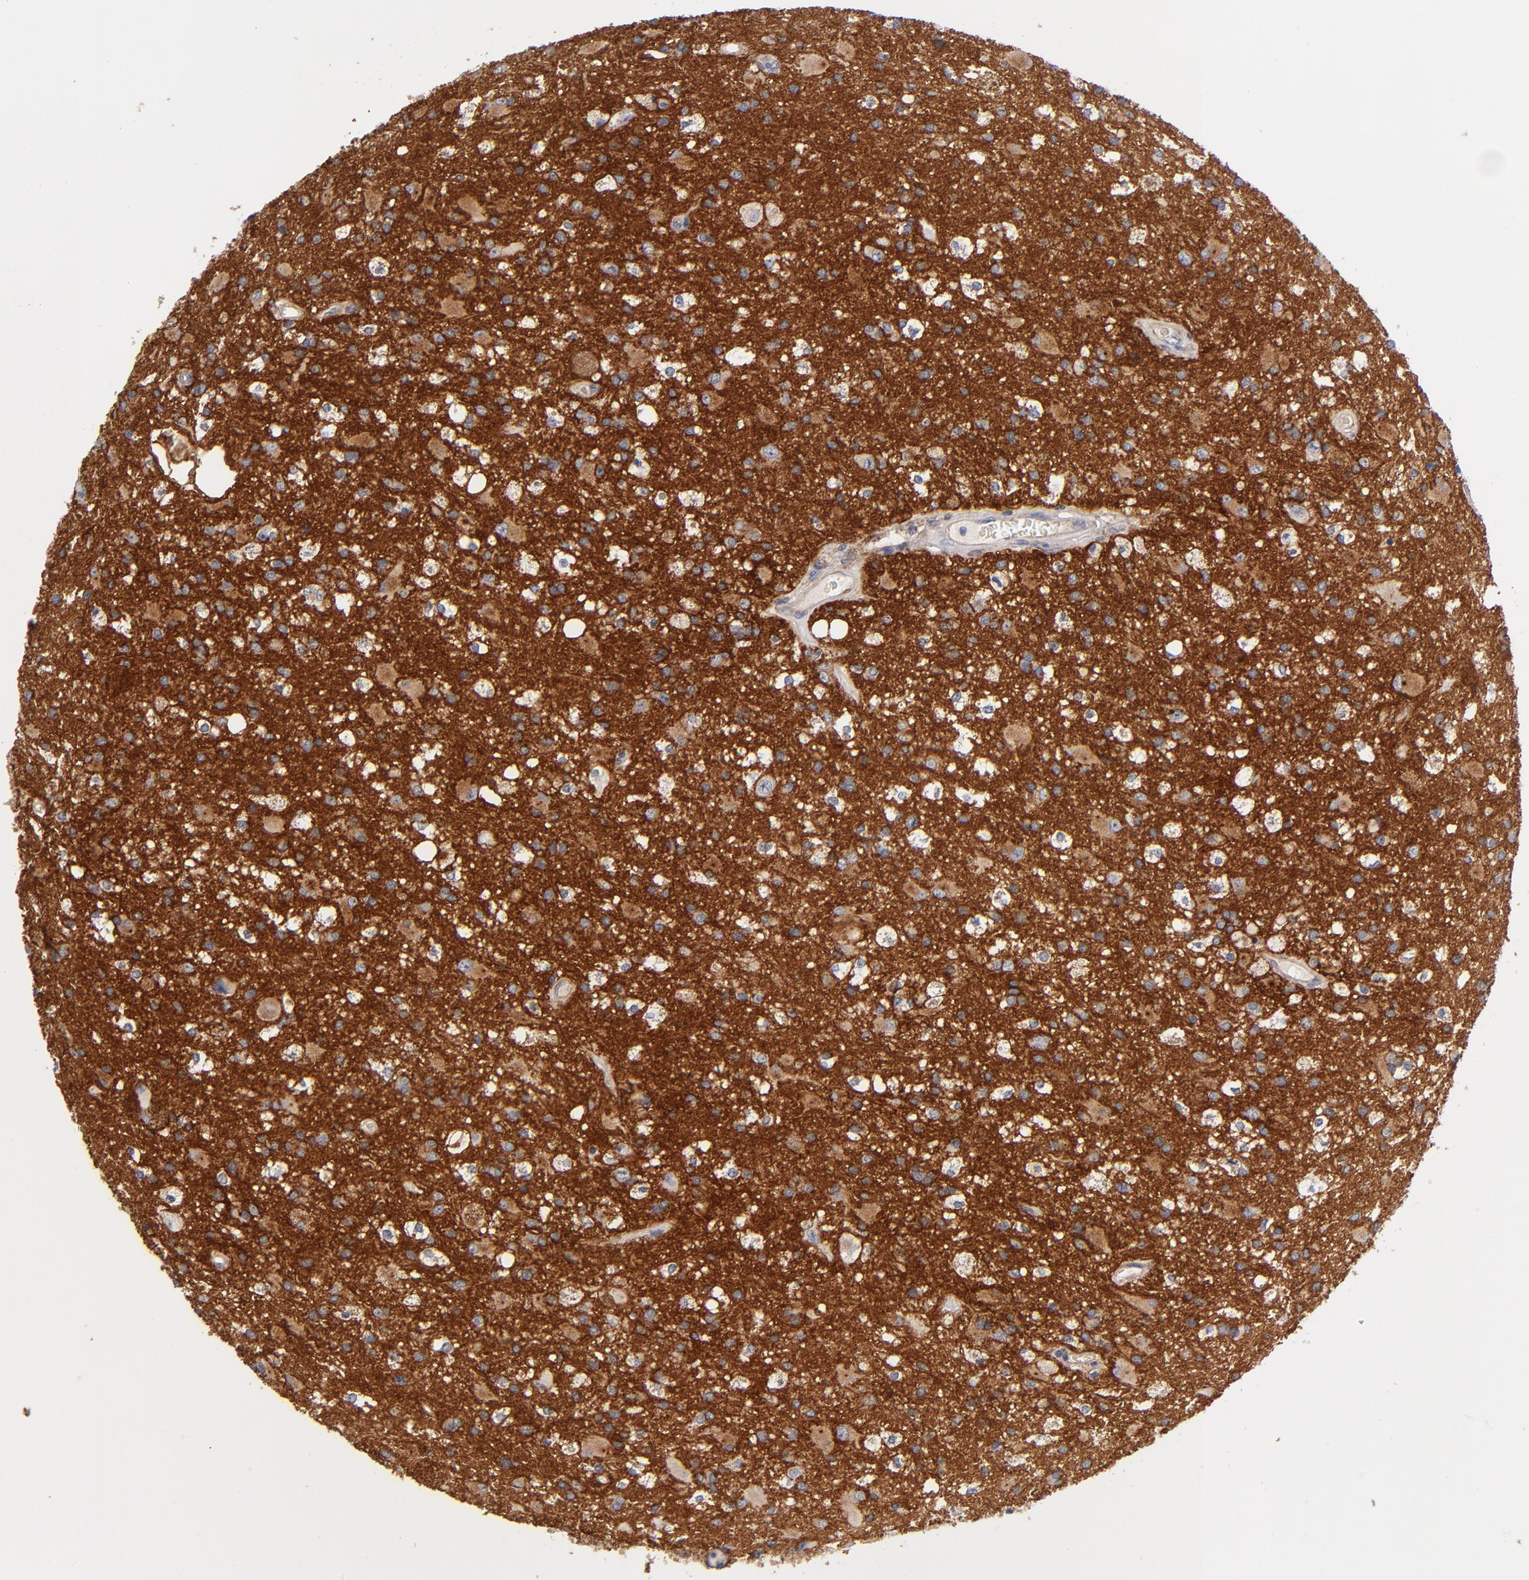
{"staining": {"intensity": "strong", "quantity": ">75%", "location": "cytoplasmic/membranous"}, "tissue": "glioma", "cell_type": "Tumor cells", "image_type": "cancer", "snomed": [{"axis": "morphology", "description": "Glioma, malignant, Low grade"}, {"axis": "topography", "description": "Brain"}], "caption": "Strong cytoplasmic/membranous protein positivity is seen in about >75% of tumor cells in glioma.", "gene": "PLSCR4", "patient": {"sex": "male", "age": 58}}